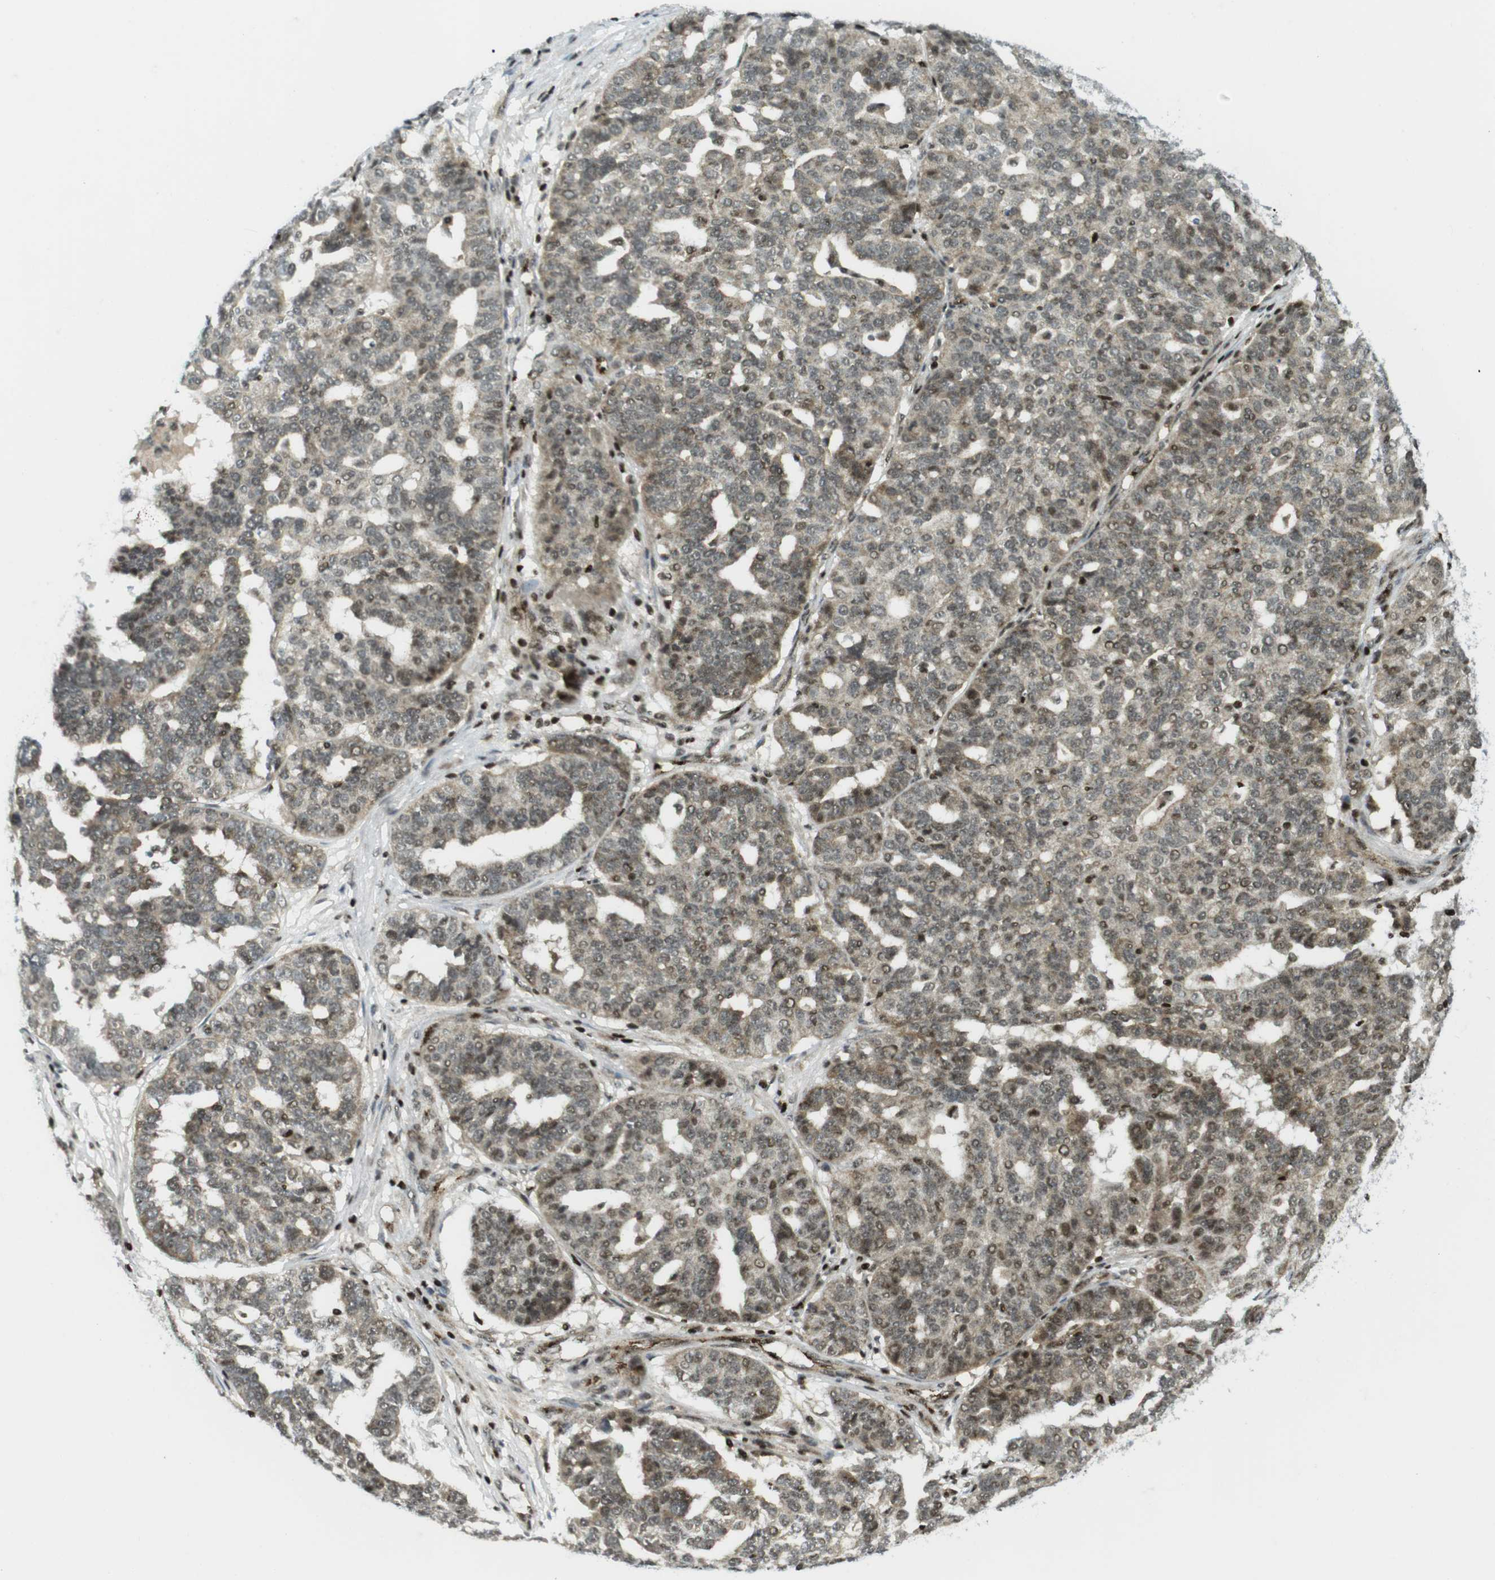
{"staining": {"intensity": "moderate", "quantity": ">75%", "location": "nuclear"}, "tissue": "ovarian cancer", "cell_type": "Tumor cells", "image_type": "cancer", "snomed": [{"axis": "morphology", "description": "Cystadenocarcinoma, serous, NOS"}, {"axis": "topography", "description": "Ovary"}], "caption": "This micrograph displays immunohistochemistry (IHC) staining of human ovarian cancer, with medium moderate nuclear positivity in about >75% of tumor cells.", "gene": "PPP1R13B", "patient": {"sex": "female", "age": 59}}